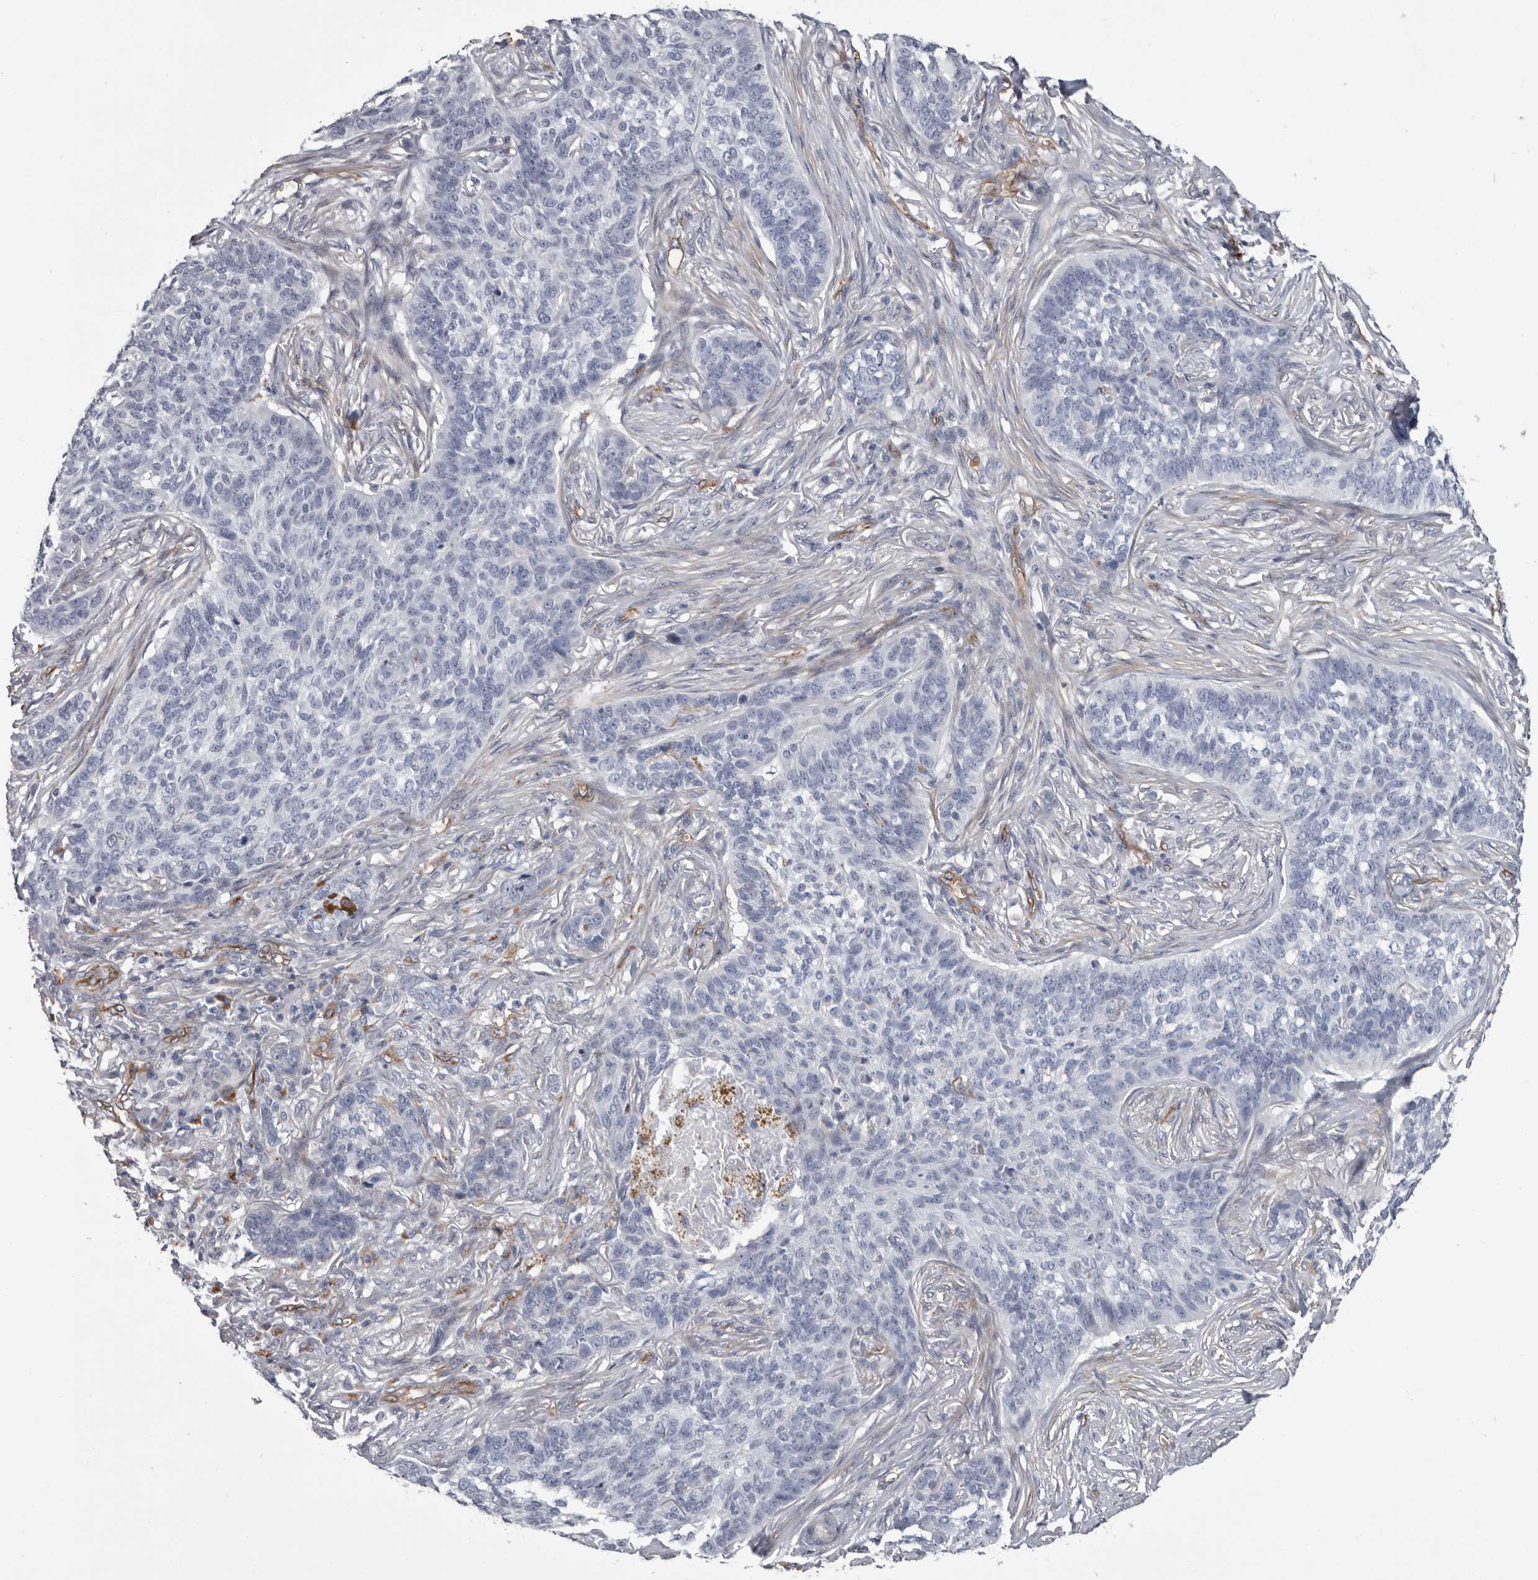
{"staining": {"intensity": "negative", "quantity": "none", "location": "none"}, "tissue": "skin cancer", "cell_type": "Tumor cells", "image_type": "cancer", "snomed": [{"axis": "morphology", "description": "Basal cell carcinoma"}, {"axis": "topography", "description": "Skin"}], "caption": "The immunohistochemistry photomicrograph has no significant expression in tumor cells of skin cancer tissue.", "gene": "ADGRL4", "patient": {"sex": "male", "age": 85}}